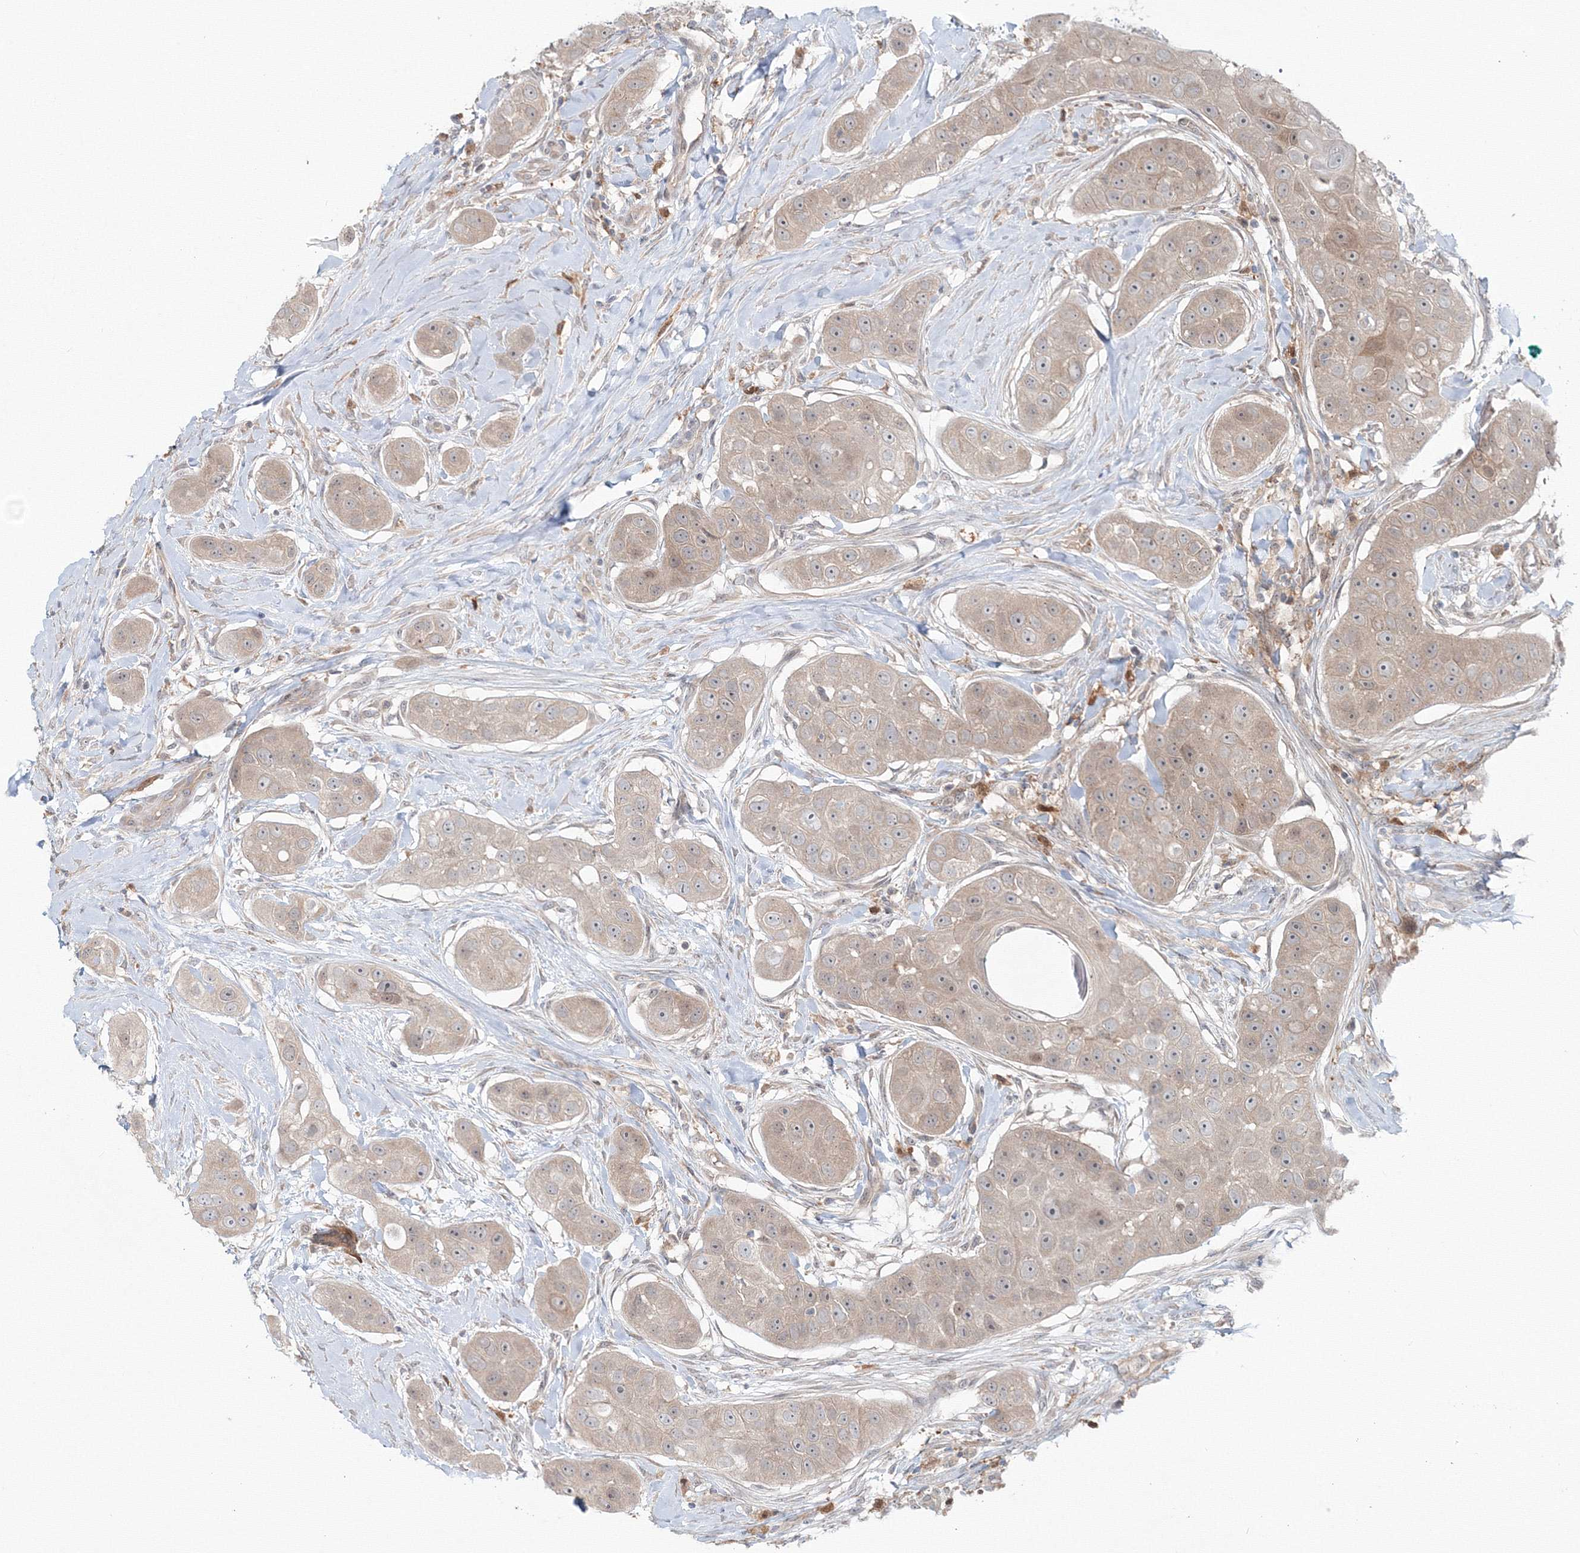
{"staining": {"intensity": "weak", "quantity": "25%-75%", "location": "cytoplasmic/membranous"}, "tissue": "head and neck cancer", "cell_type": "Tumor cells", "image_type": "cancer", "snomed": [{"axis": "morphology", "description": "Normal tissue, NOS"}, {"axis": "morphology", "description": "Squamous cell carcinoma, NOS"}, {"axis": "topography", "description": "Skeletal muscle"}, {"axis": "topography", "description": "Head-Neck"}], "caption": "High-power microscopy captured an IHC image of head and neck cancer, revealing weak cytoplasmic/membranous positivity in approximately 25%-75% of tumor cells.", "gene": "MKRN2", "patient": {"sex": "male", "age": 51}}